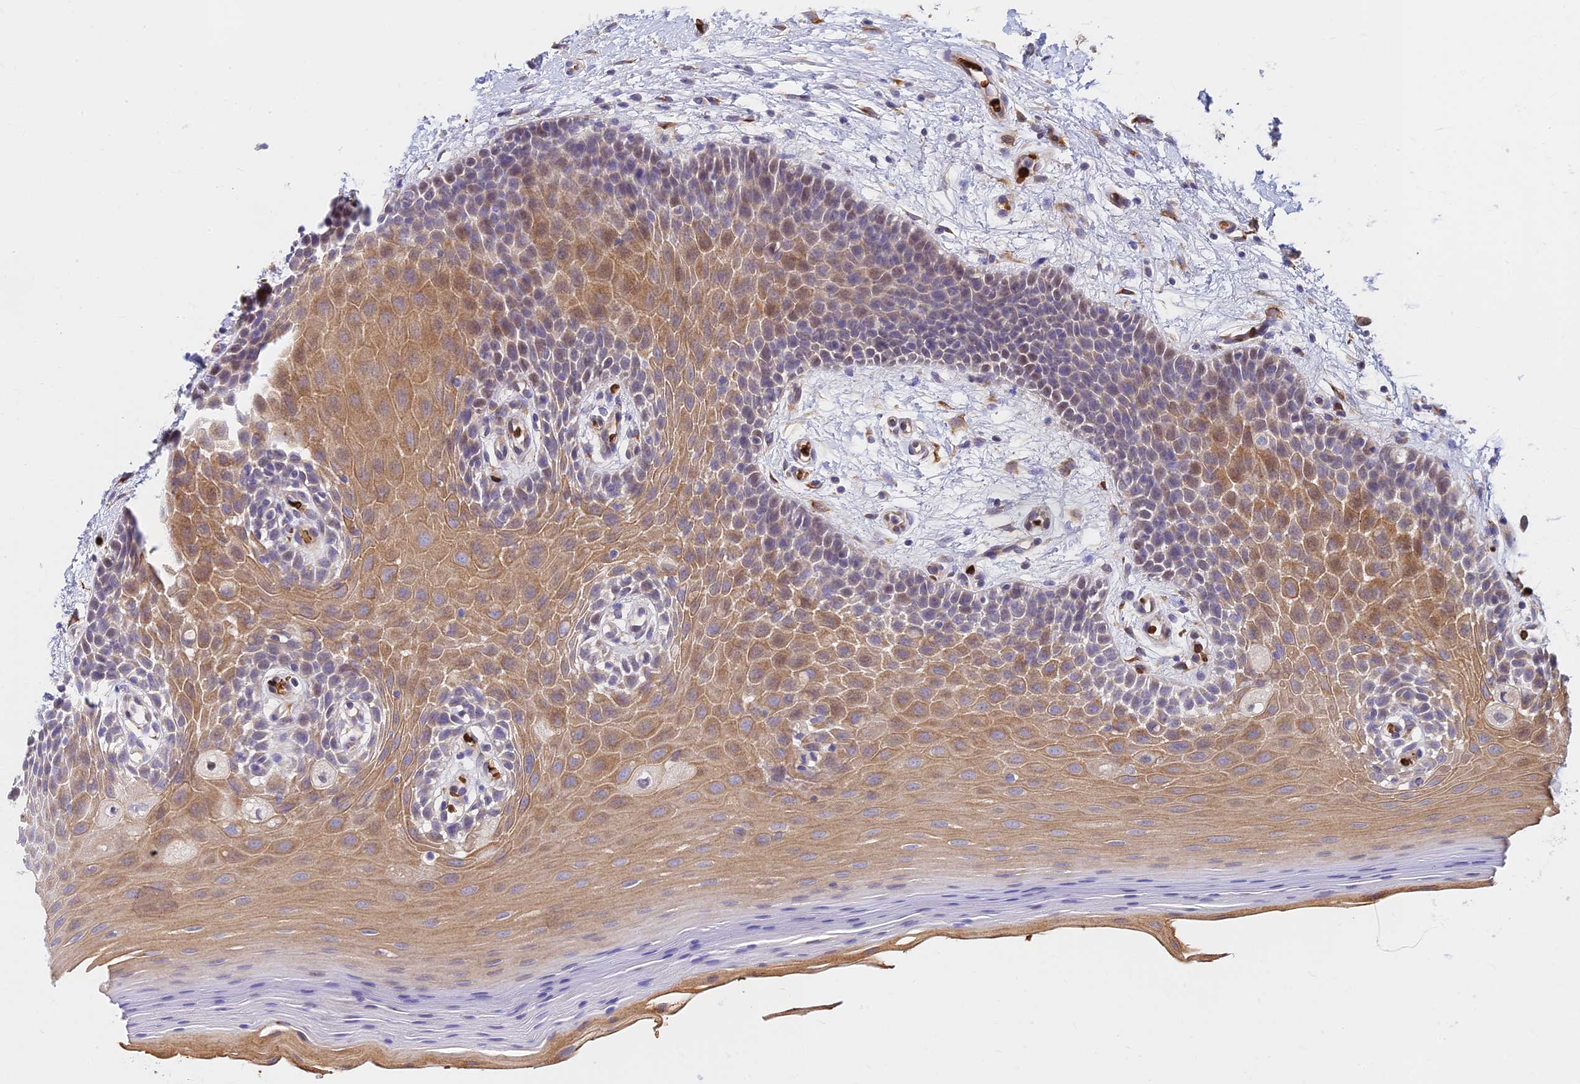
{"staining": {"intensity": "moderate", "quantity": "25%-75%", "location": "cytoplasmic/membranous"}, "tissue": "oral mucosa", "cell_type": "Squamous epithelial cells", "image_type": "normal", "snomed": [{"axis": "morphology", "description": "Normal tissue, NOS"}, {"axis": "topography", "description": "Oral tissue"}, {"axis": "topography", "description": "Tounge, NOS"}], "caption": "Immunohistochemistry (DAB) staining of normal human oral mucosa demonstrates moderate cytoplasmic/membranous protein staining in about 25%-75% of squamous epithelial cells.", "gene": "UFSP2", "patient": {"sex": "male", "age": 47}}